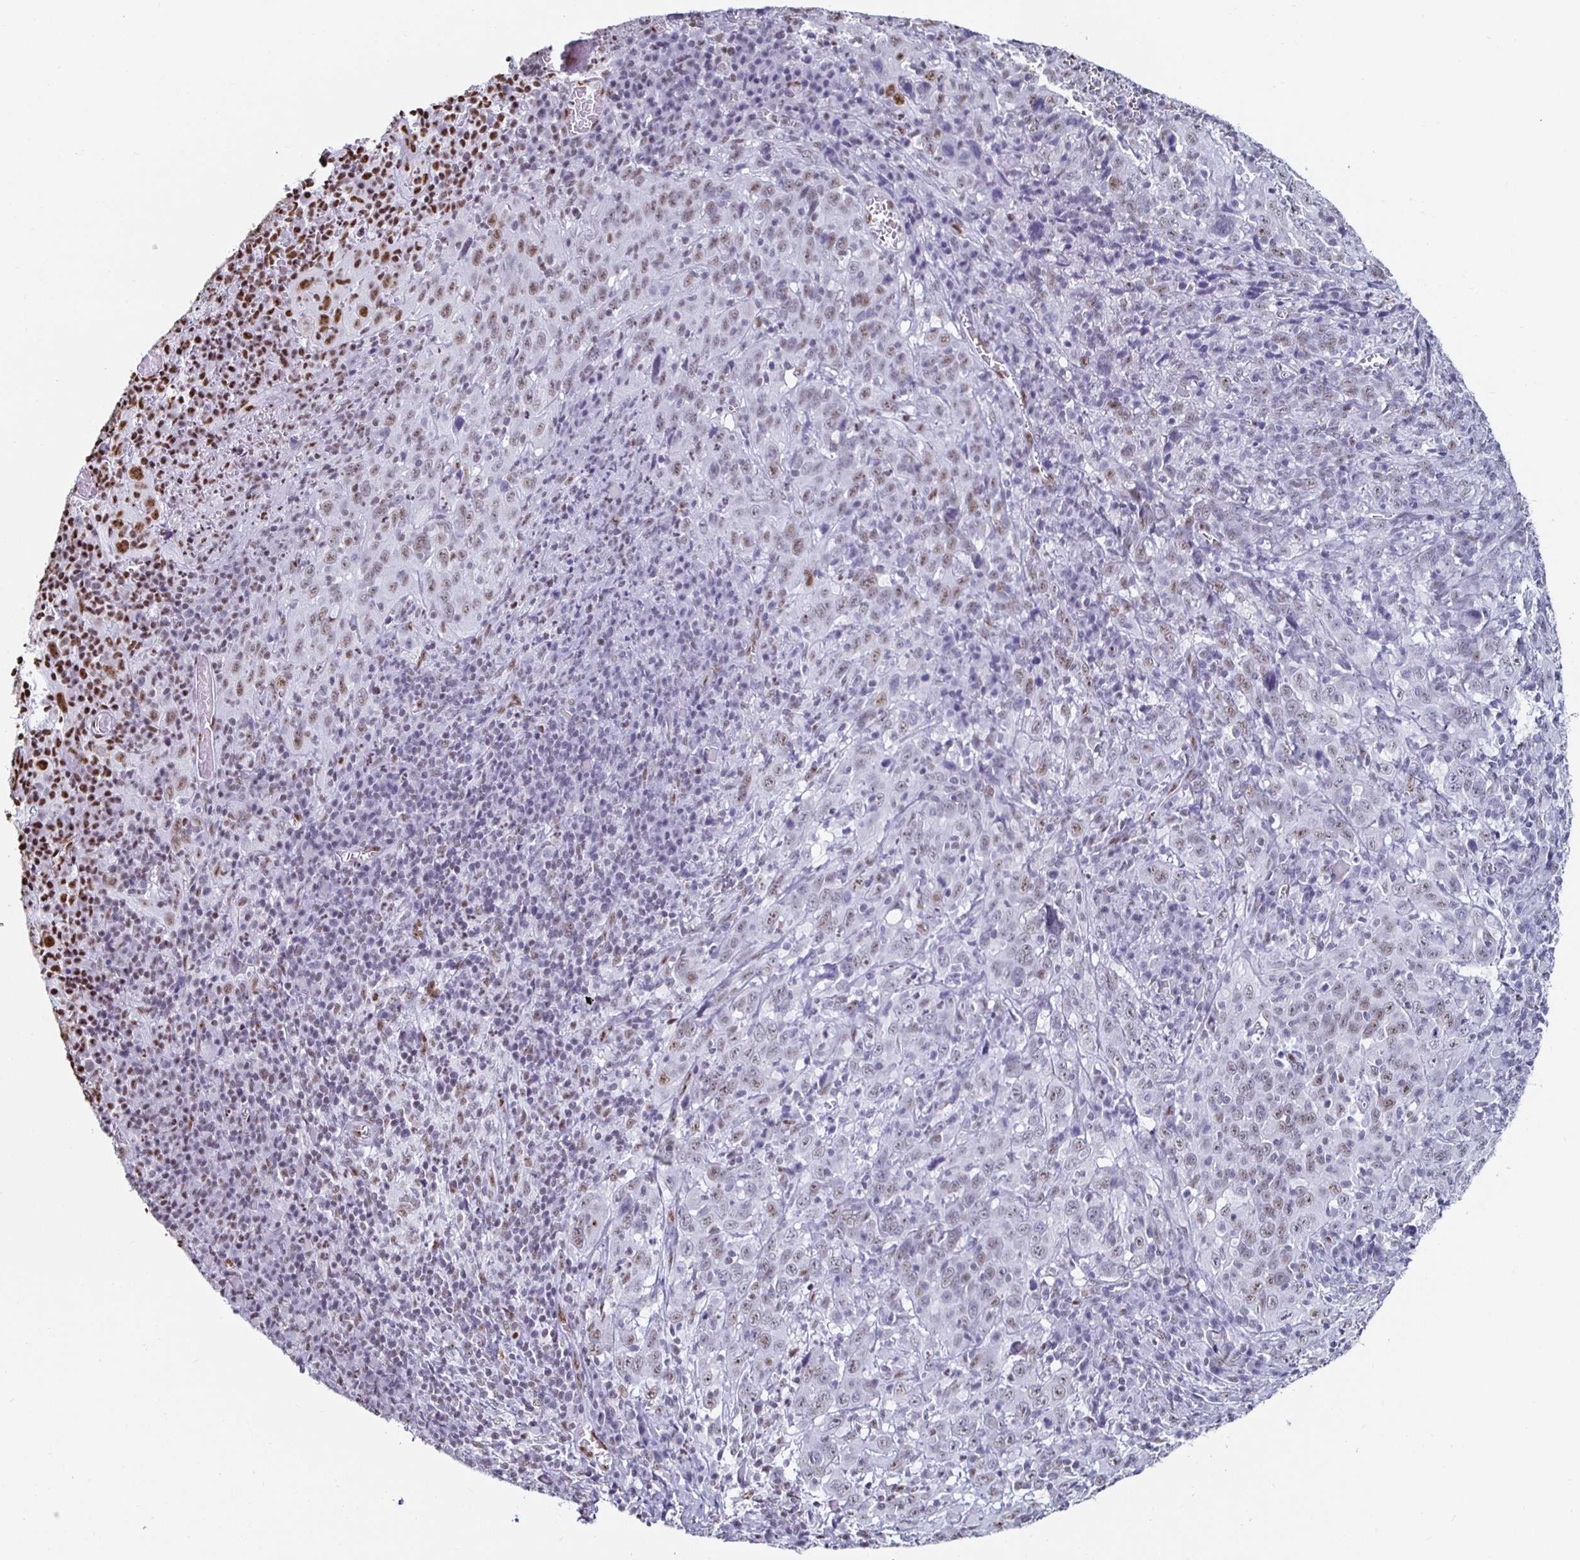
{"staining": {"intensity": "weak", "quantity": "25%-75%", "location": "nuclear"}, "tissue": "cervical cancer", "cell_type": "Tumor cells", "image_type": "cancer", "snomed": [{"axis": "morphology", "description": "Squamous cell carcinoma, NOS"}, {"axis": "topography", "description": "Cervix"}], "caption": "Protein staining displays weak nuclear expression in approximately 25%-75% of tumor cells in squamous cell carcinoma (cervical).", "gene": "DDX39B", "patient": {"sex": "female", "age": 46}}